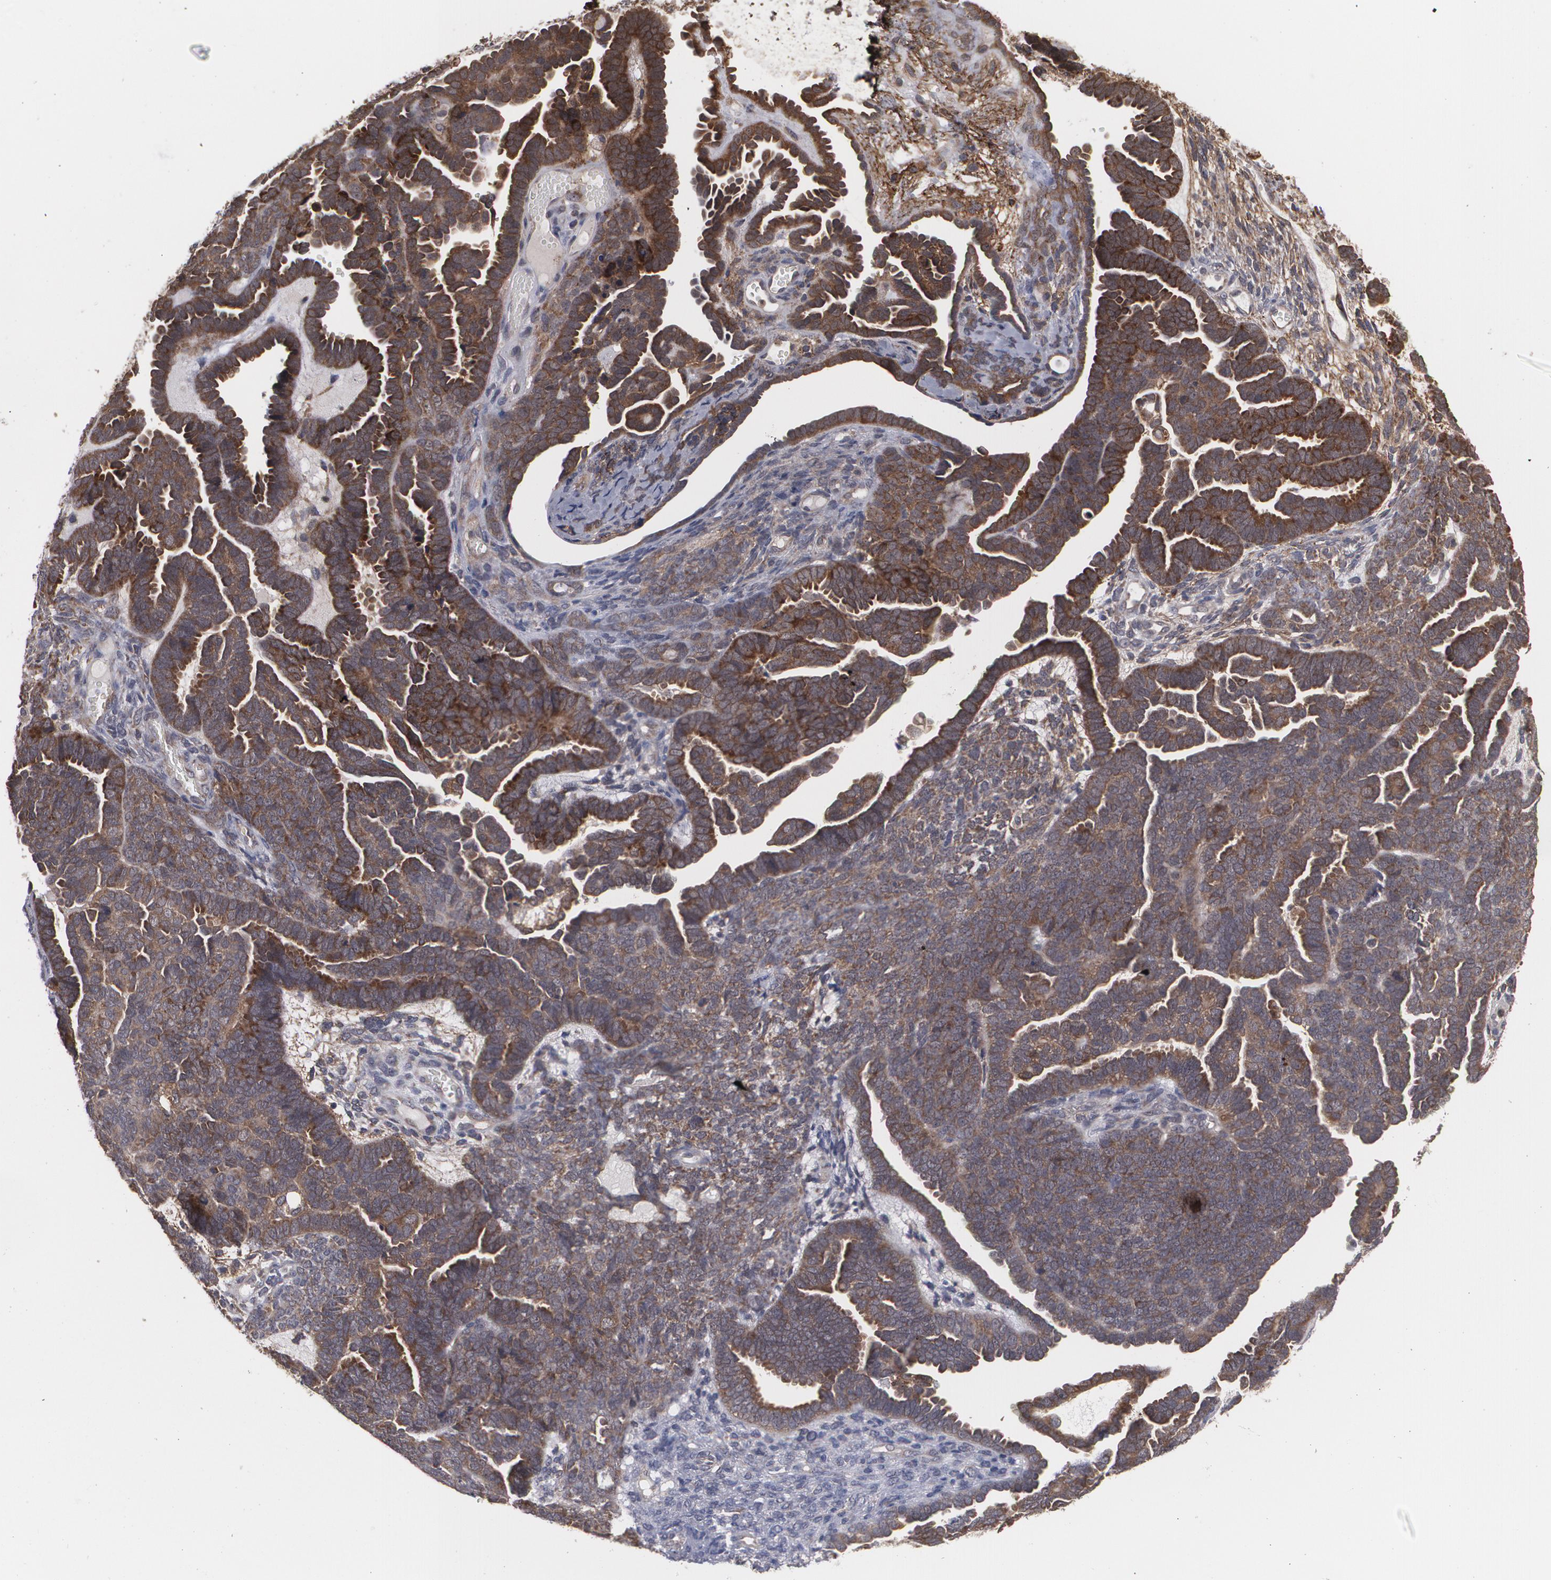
{"staining": {"intensity": "moderate", "quantity": ">75%", "location": "cytoplasmic/membranous"}, "tissue": "endometrial cancer", "cell_type": "Tumor cells", "image_type": "cancer", "snomed": [{"axis": "morphology", "description": "Neoplasm, malignant, NOS"}, {"axis": "topography", "description": "Endometrium"}], "caption": "Endometrial neoplasm (malignant) stained for a protein (brown) exhibits moderate cytoplasmic/membranous positive expression in approximately >75% of tumor cells.", "gene": "BMP6", "patient": {"sex": "female", "age": 74}}